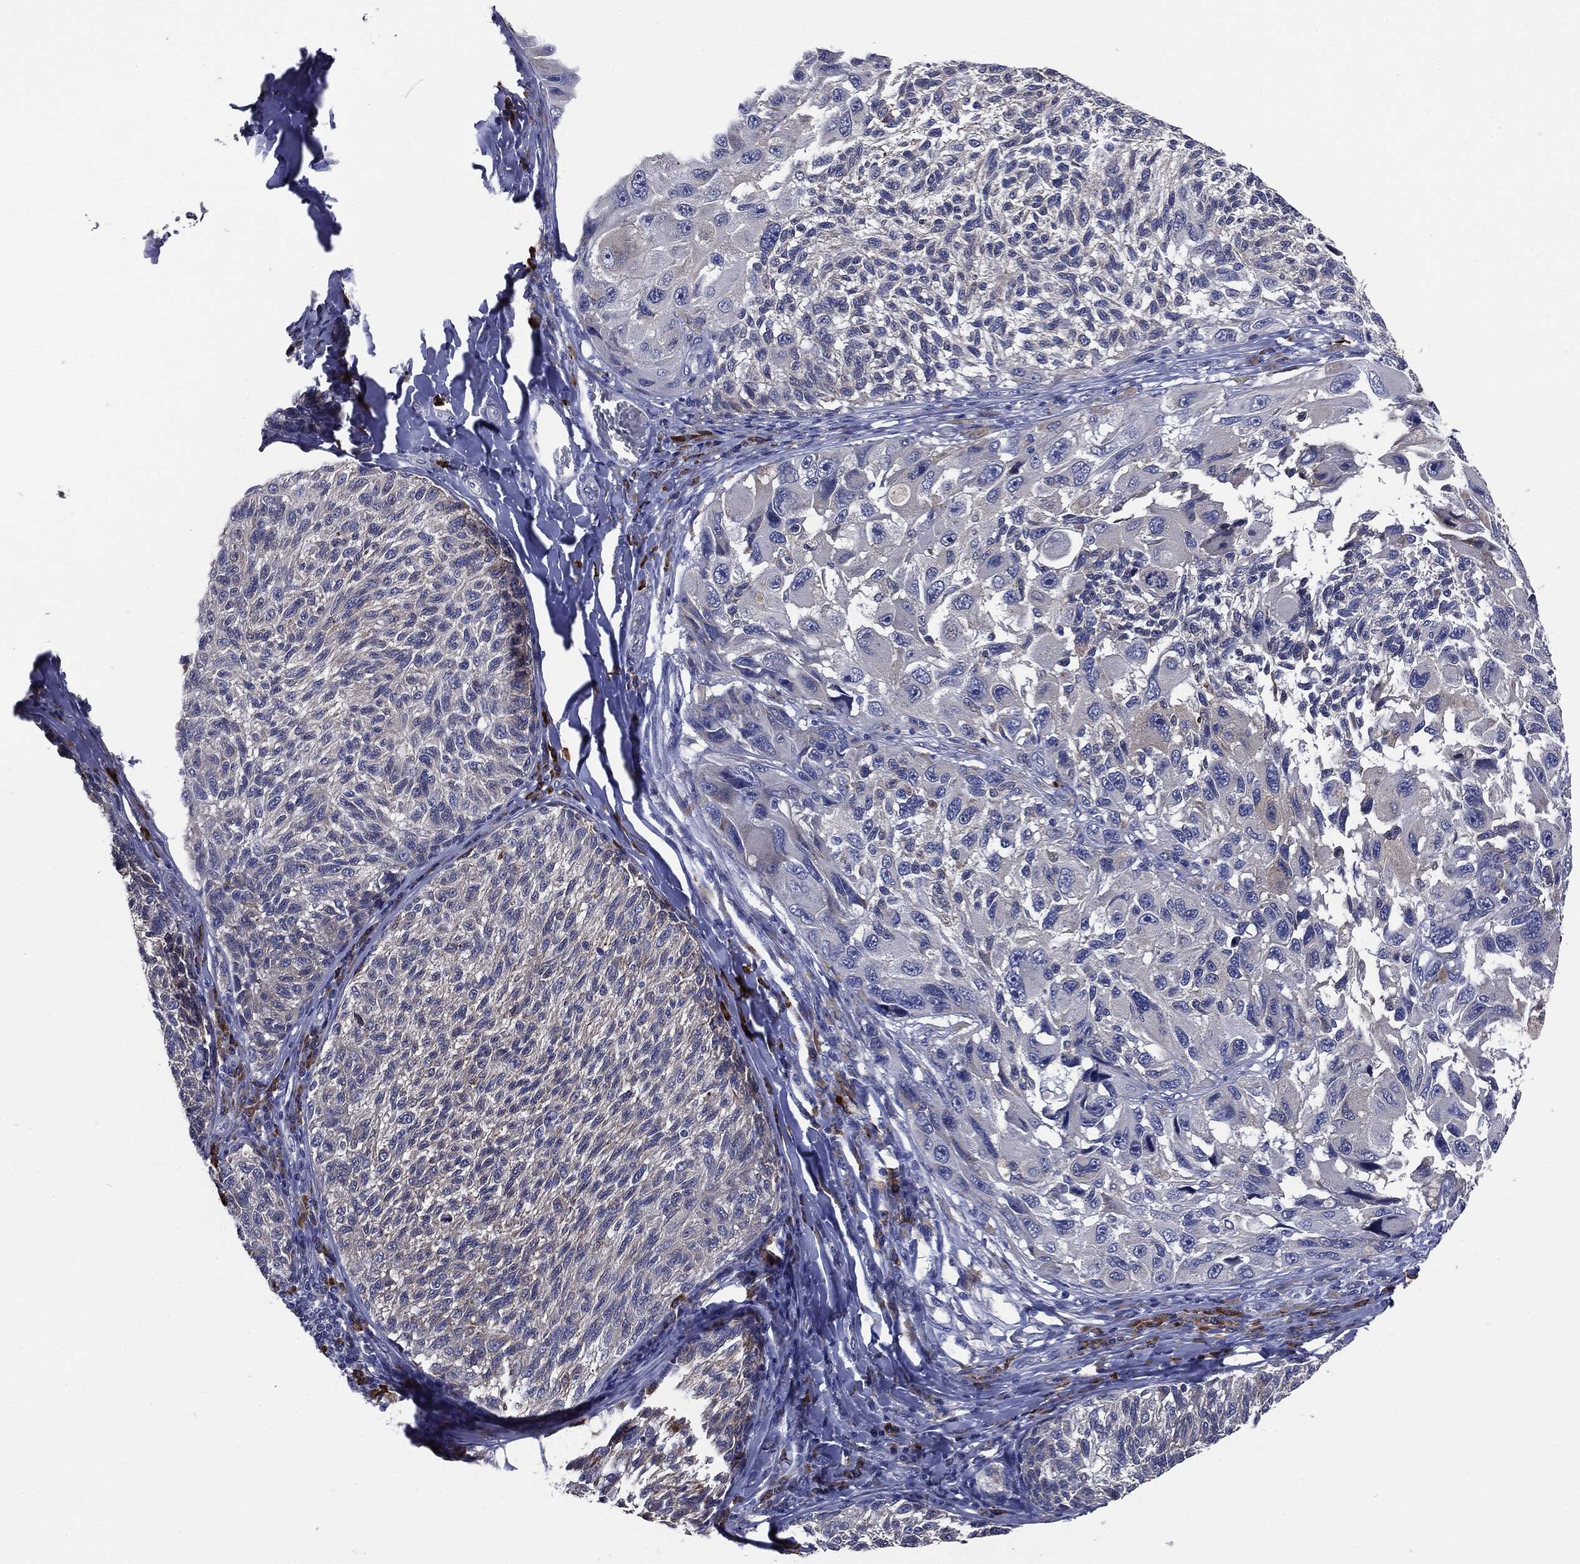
{"staining": {"intensity": "negative", "quantity": "none", "location": "none"}, "tissue": "melanoma", "cell_type": "Tumor cells", "image_type": "cancer", "snomed": [{"axis": "morphology", "description": "Malignant melanoma, NOS"}, {"axis": "topography", "description": "Skin"}], "caption": "This is an immunohistochemistry (IHC) histopathology image of human melanoma. There is no positivity in tumor cells.", "gene": "PTGS2", "patient": {"sex": "female", "age": 73}}